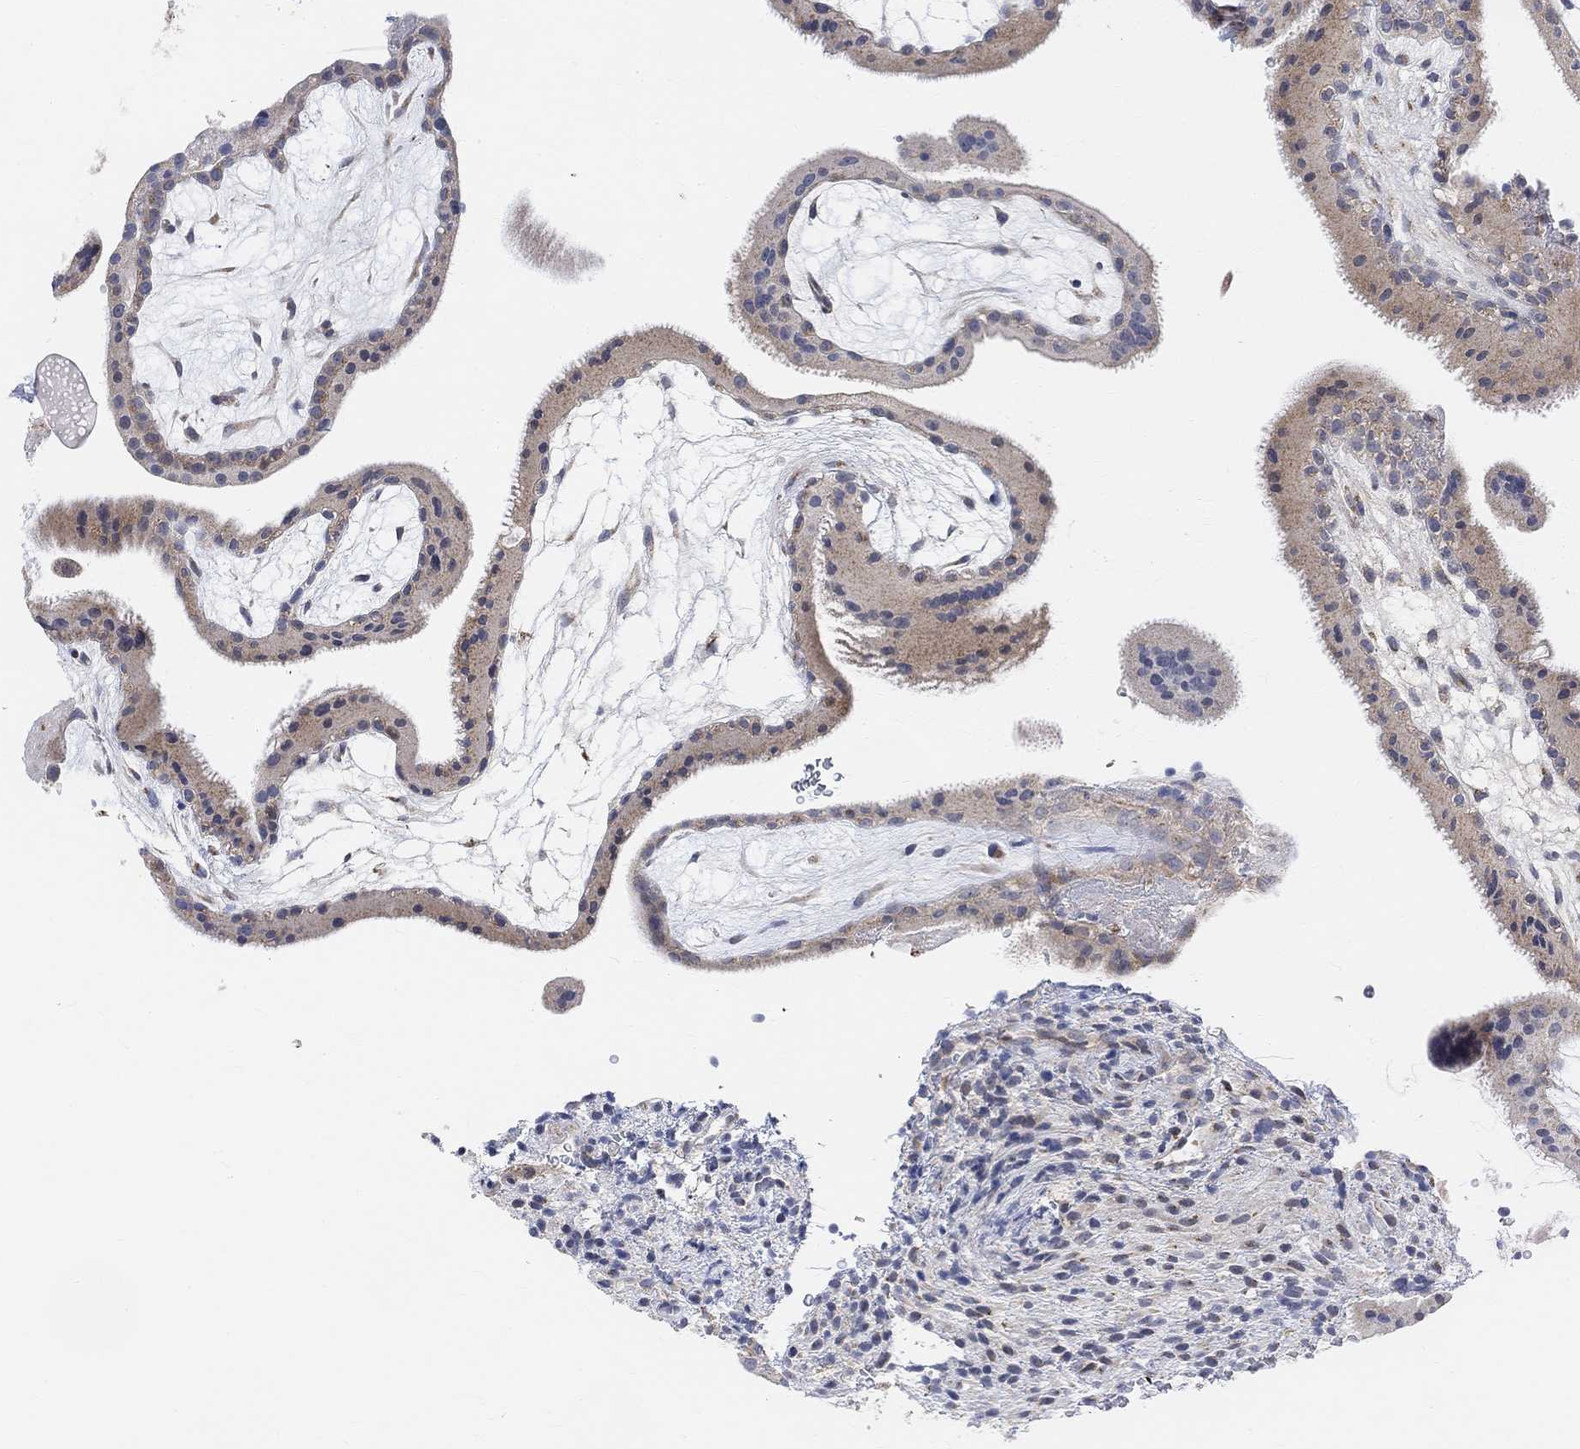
{"staining": {"intensity": "negative", "quantity": "none", "location": "none"}, "tissue": "placenta", "cell_type": "Decidual cells", "image_type": "normal", "snomed": [{"axis": "morphology", "description": "Normal tissue, NOS"}, {"axis": "topography", "description": "Placenta"}], "caption": "The photomicrograph demonstrates no significant positivity in decidual cells of placenta.", "gene": "HCRTR1", "patient": {"sex": "female", "age": 19}}